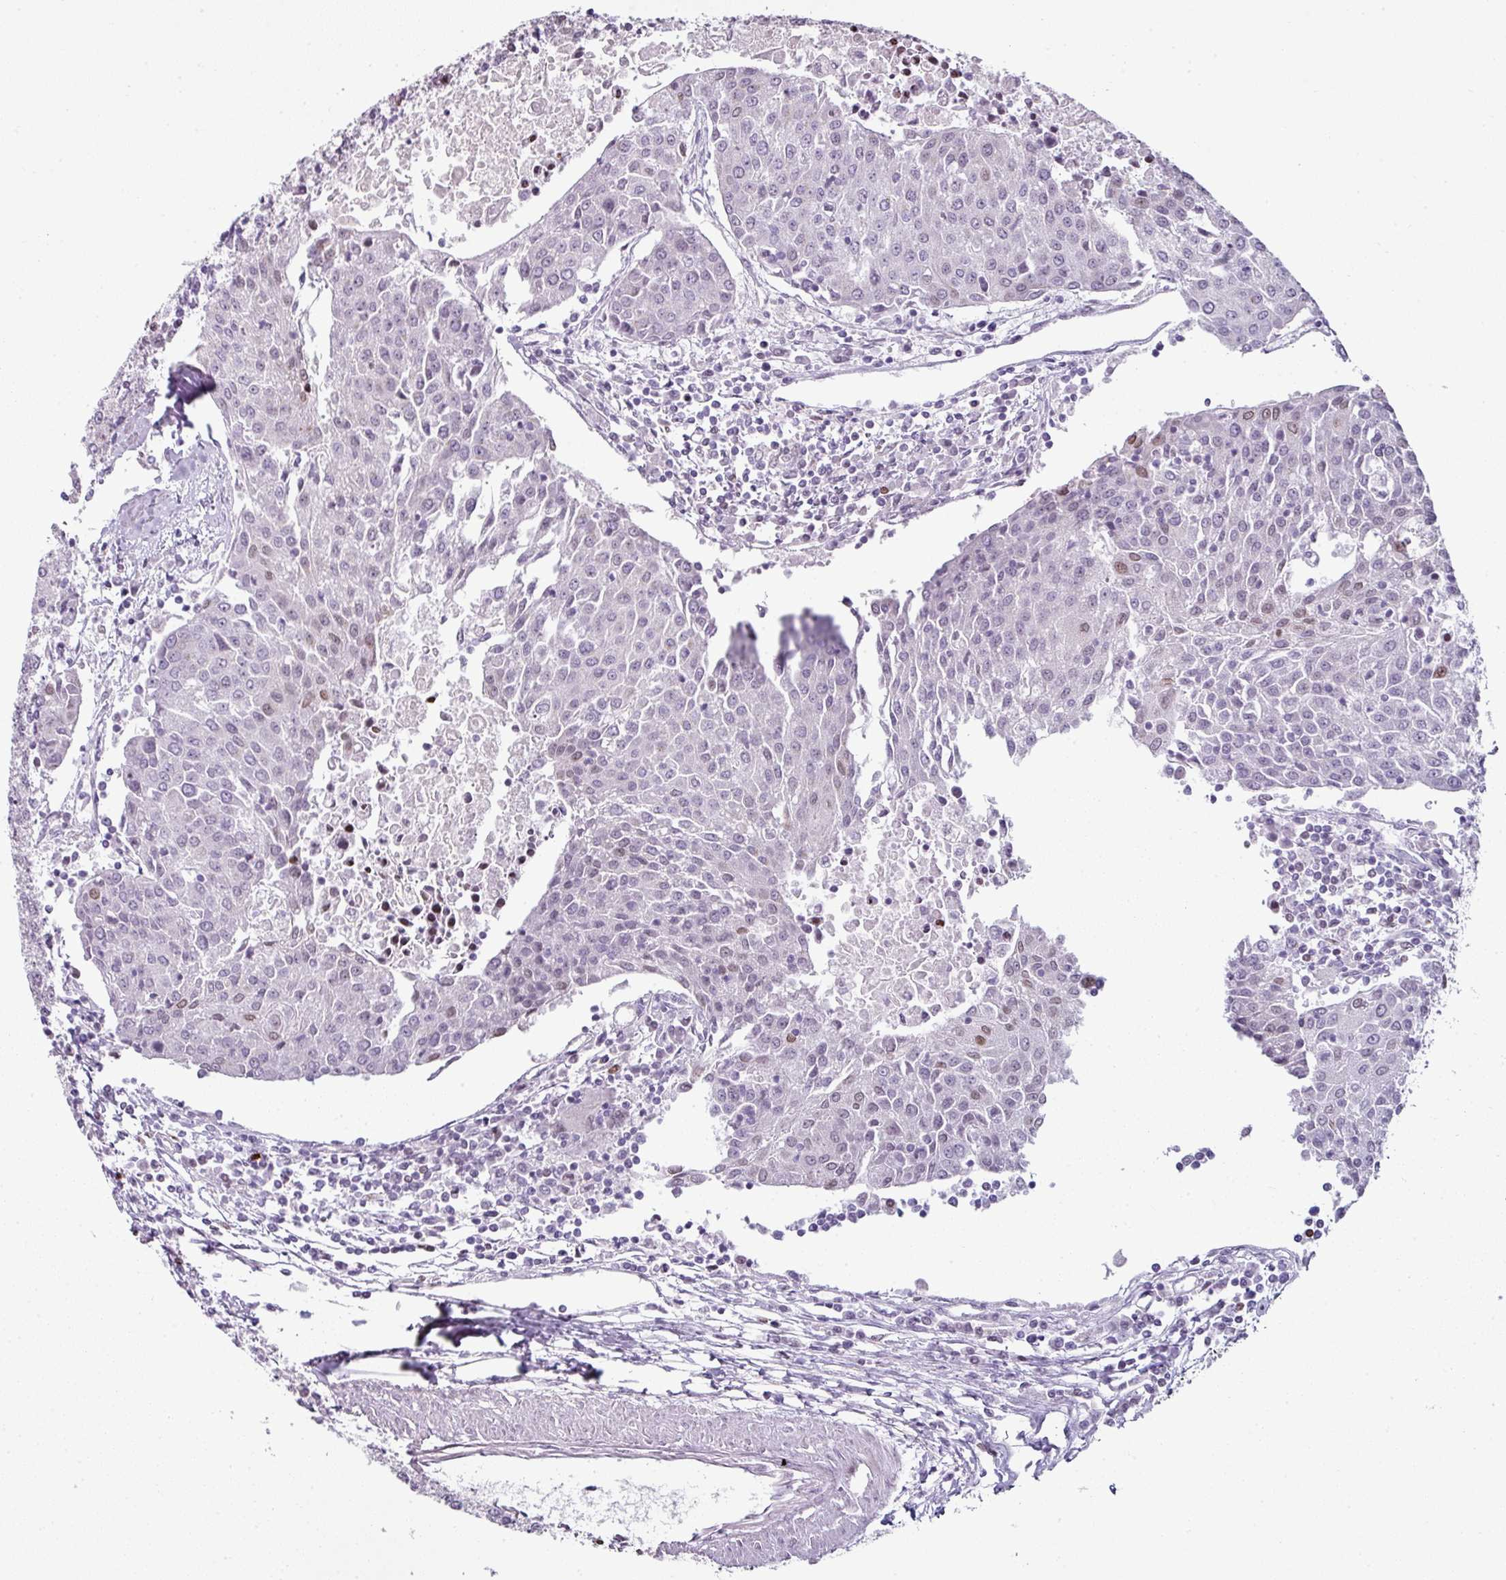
{"staining": {"intensity": "moderate", "quantity": "<25%", "location": "nuclear"}, "tissue": "urothelial cancer", "cell_type": "Tumor cells", "image_type": "cancer", "snomed": [{"axis": "morphology", "description": "Urothelial carcinoma, High grade"}, {"axis": "topography", "description": "Urinary bladder"}], "caption": "Immunohistochemistry (DAB (3,3'-diaminobenzidine)) staining of high-grade urothelial carcinoma exhibits moderate nuclear protein expression in approximately <25% of tumor cells.", "gene": "SYT8", "patient": {"sex": "female", "age": 85}}